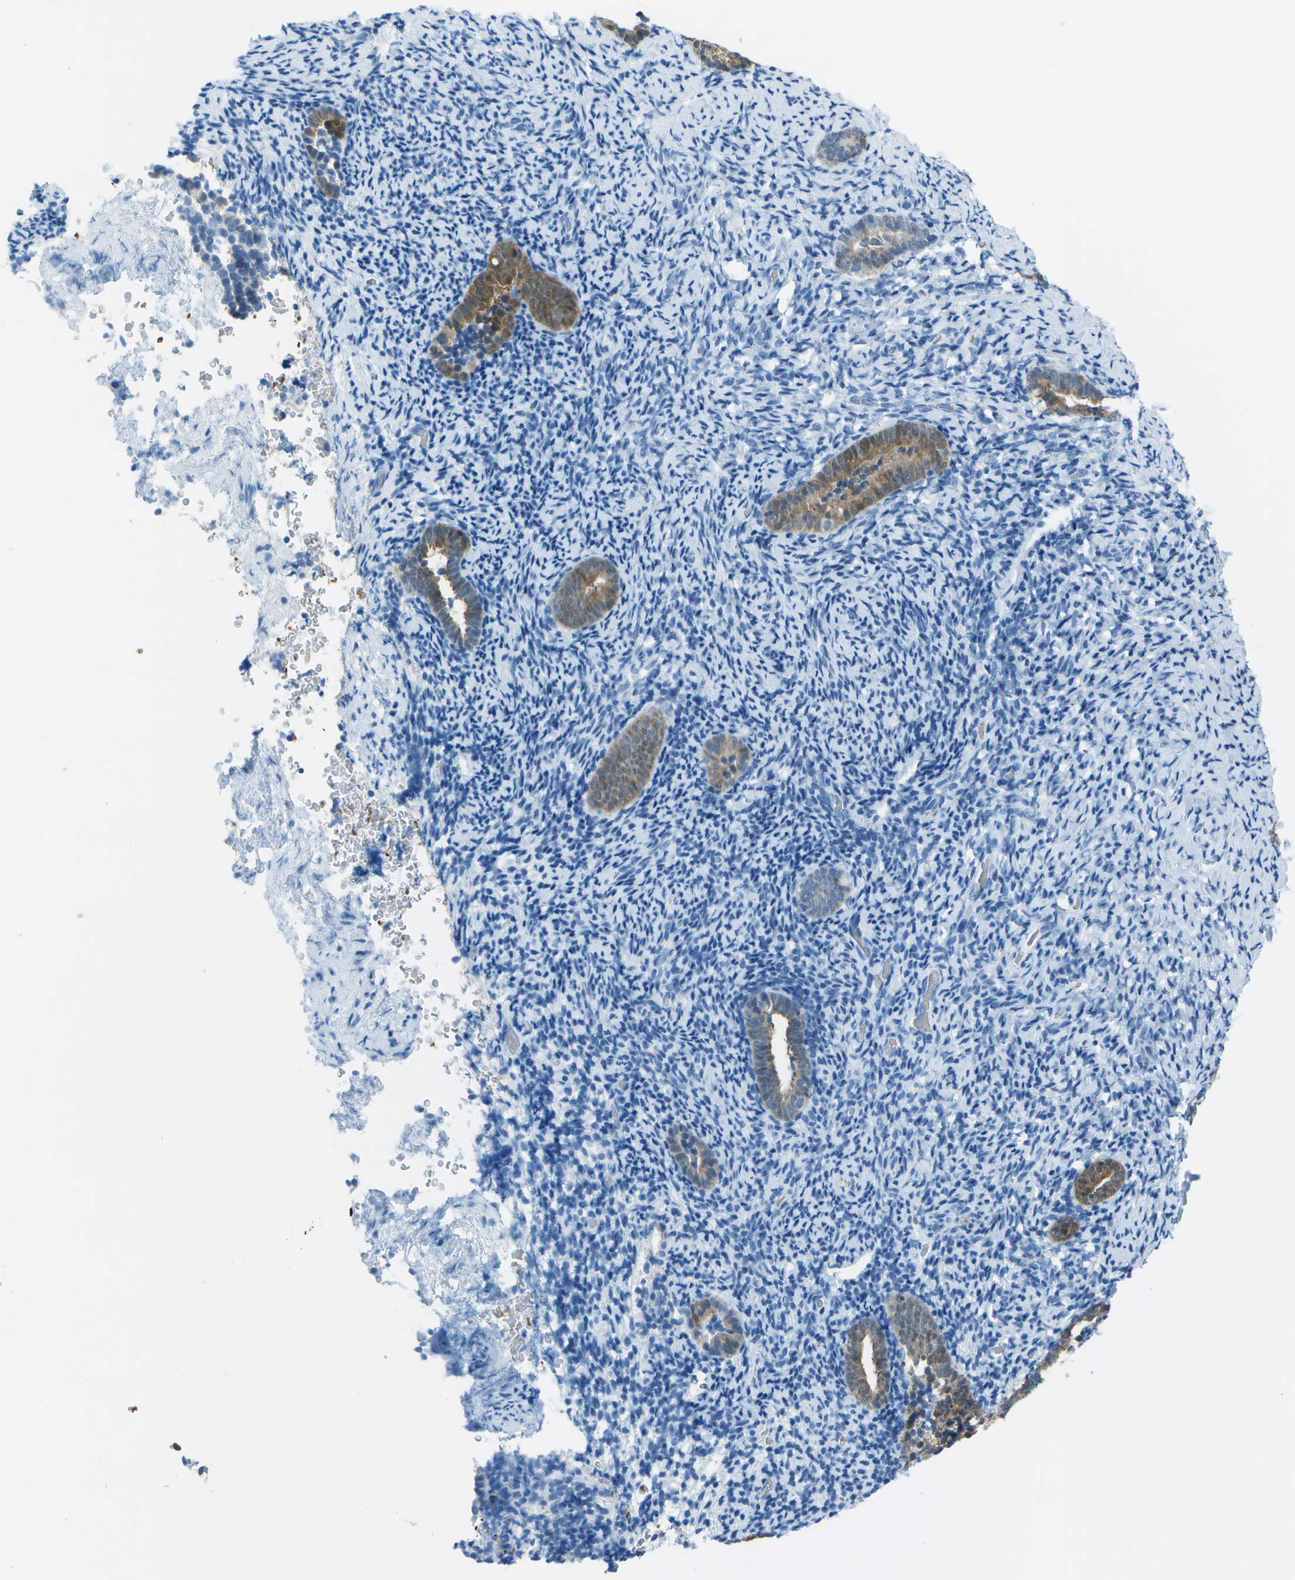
{"staining": {"intensity": "negative", "quantity": "none", "location": "none"}, "tissue": "endometrium", "cell_type": "Cells in endometrial stroma", "image_type": "normal", "snomed": [{"axis": "morphology", "description": "Normal tissue, NOS"}, {"axis": "topography", "description": "Endometrium"}], "caption": "DAB immunohistochemical staining of benign human endometrium demonstrates no significant expression in cells in endometrial stroma.", "gene": "ASL", "patient": {"sex": "female", "age": 51}}